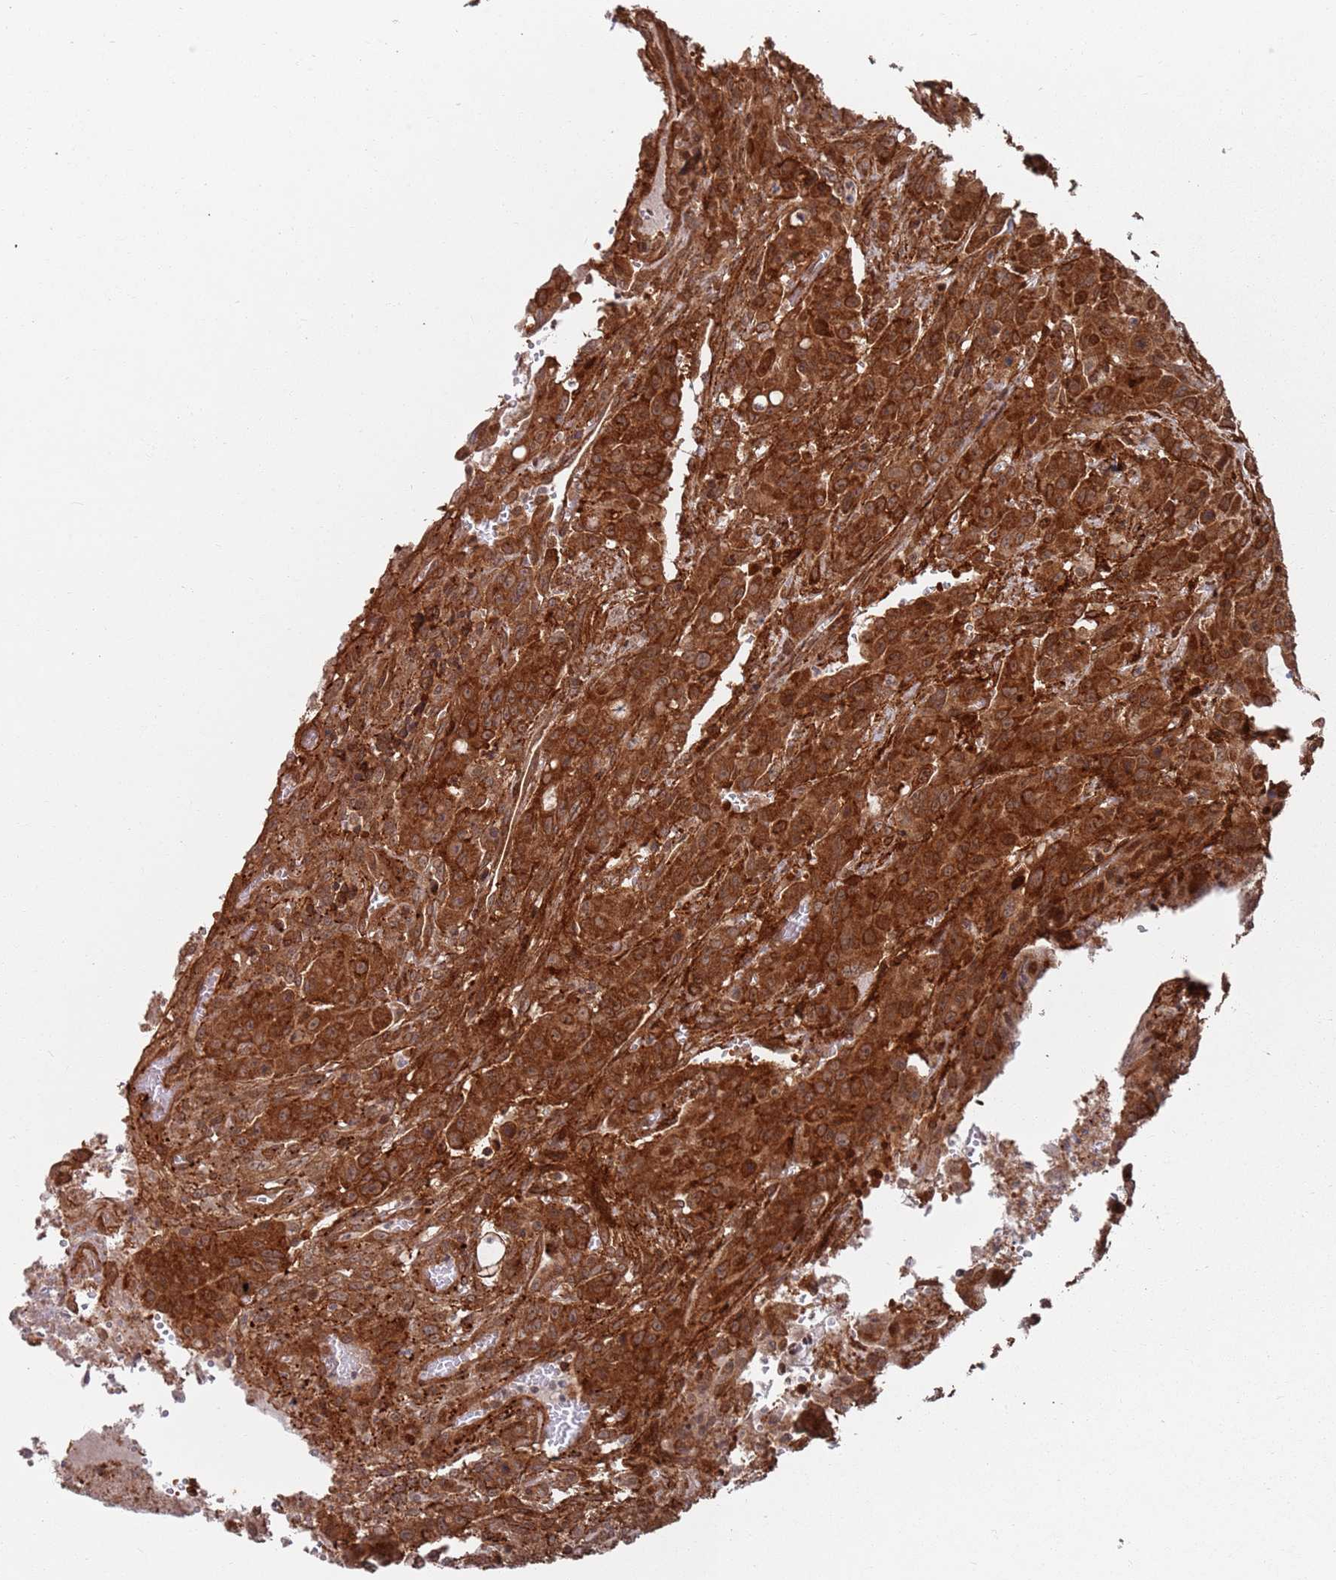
{"staining": {"intensity": "strong", "quantity": ">75%", "location": "cytoplasmic/membranous"}, "tissue": "colorectal cancer", "cell_type": "Tumor cells", "image_type": "cancer", "snomed": [{"axis": "morphology", "description": "Adenocarcinoma, NOS"}, {"axis": "topography", "description": "Colon"}], "caption": "Immunohistochemistry image of neoplastic tissue: colorectal cancer (adenocarcinoma) stained using IHC displays high levels of strong protein expression localized specifically in the cytoplasmic/membranous of tumor cells, appearing as a cytoplasmic/membranous brown color.", "gene": "PIH1D1", "patient": {"sex": "male", "age": 62}}